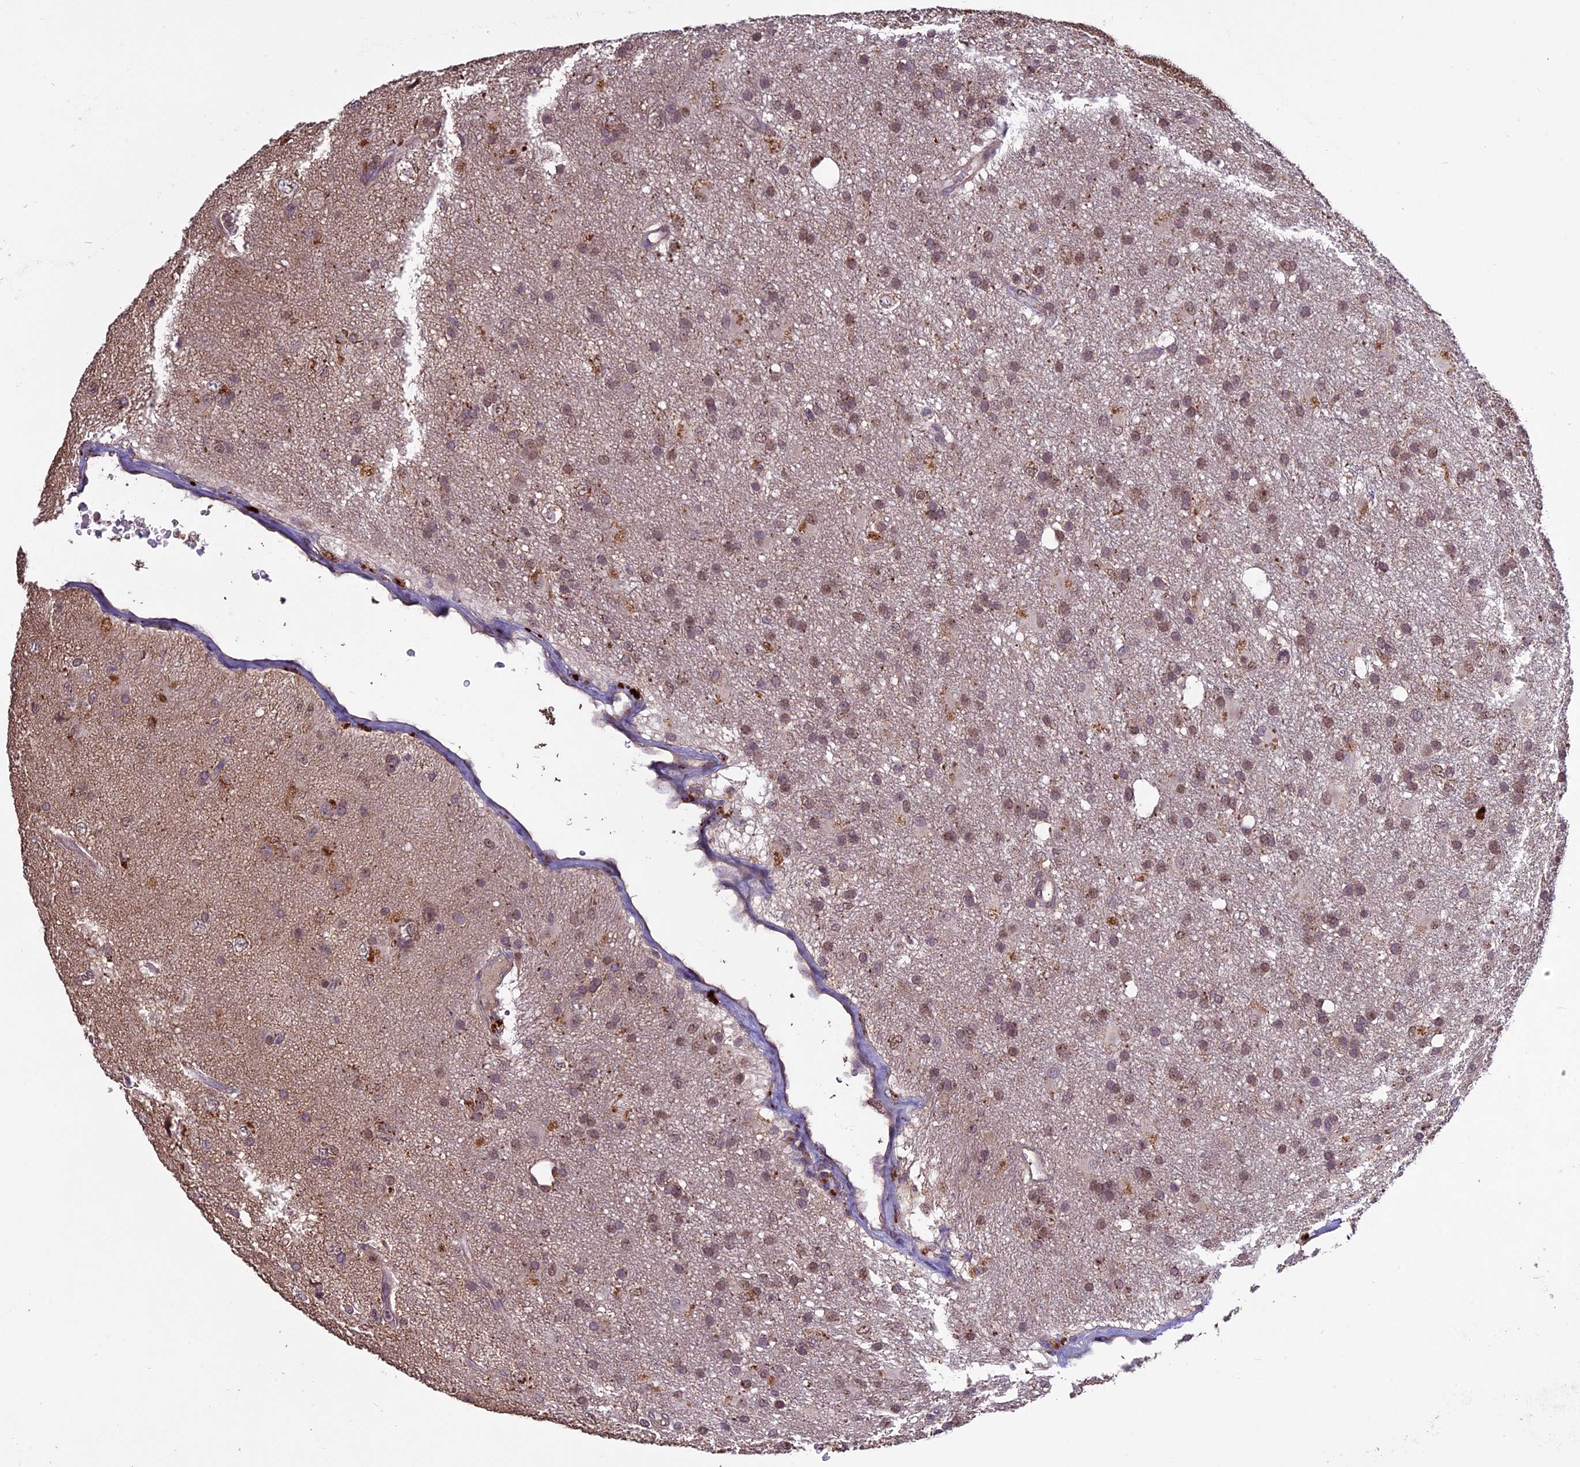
{"staining": {"intensity": "moderate", "quantity": ">75%", "location": "nuclear"}, "tissue": "glioma", "cell_type": "Tumor cells", "image_type": "cancer", "snomed": [{"axis": "morphology", "description": "Glioma, malignant, High grade"}, {"axis": "topography", "description": "Brain"}], "caption": "Glioma stained with a brown dye displays moderate nuclear positive staining in about >75% of tumor cells.", "gene": "C3orf70", "patient": {"sex": "male", "age": 77}}